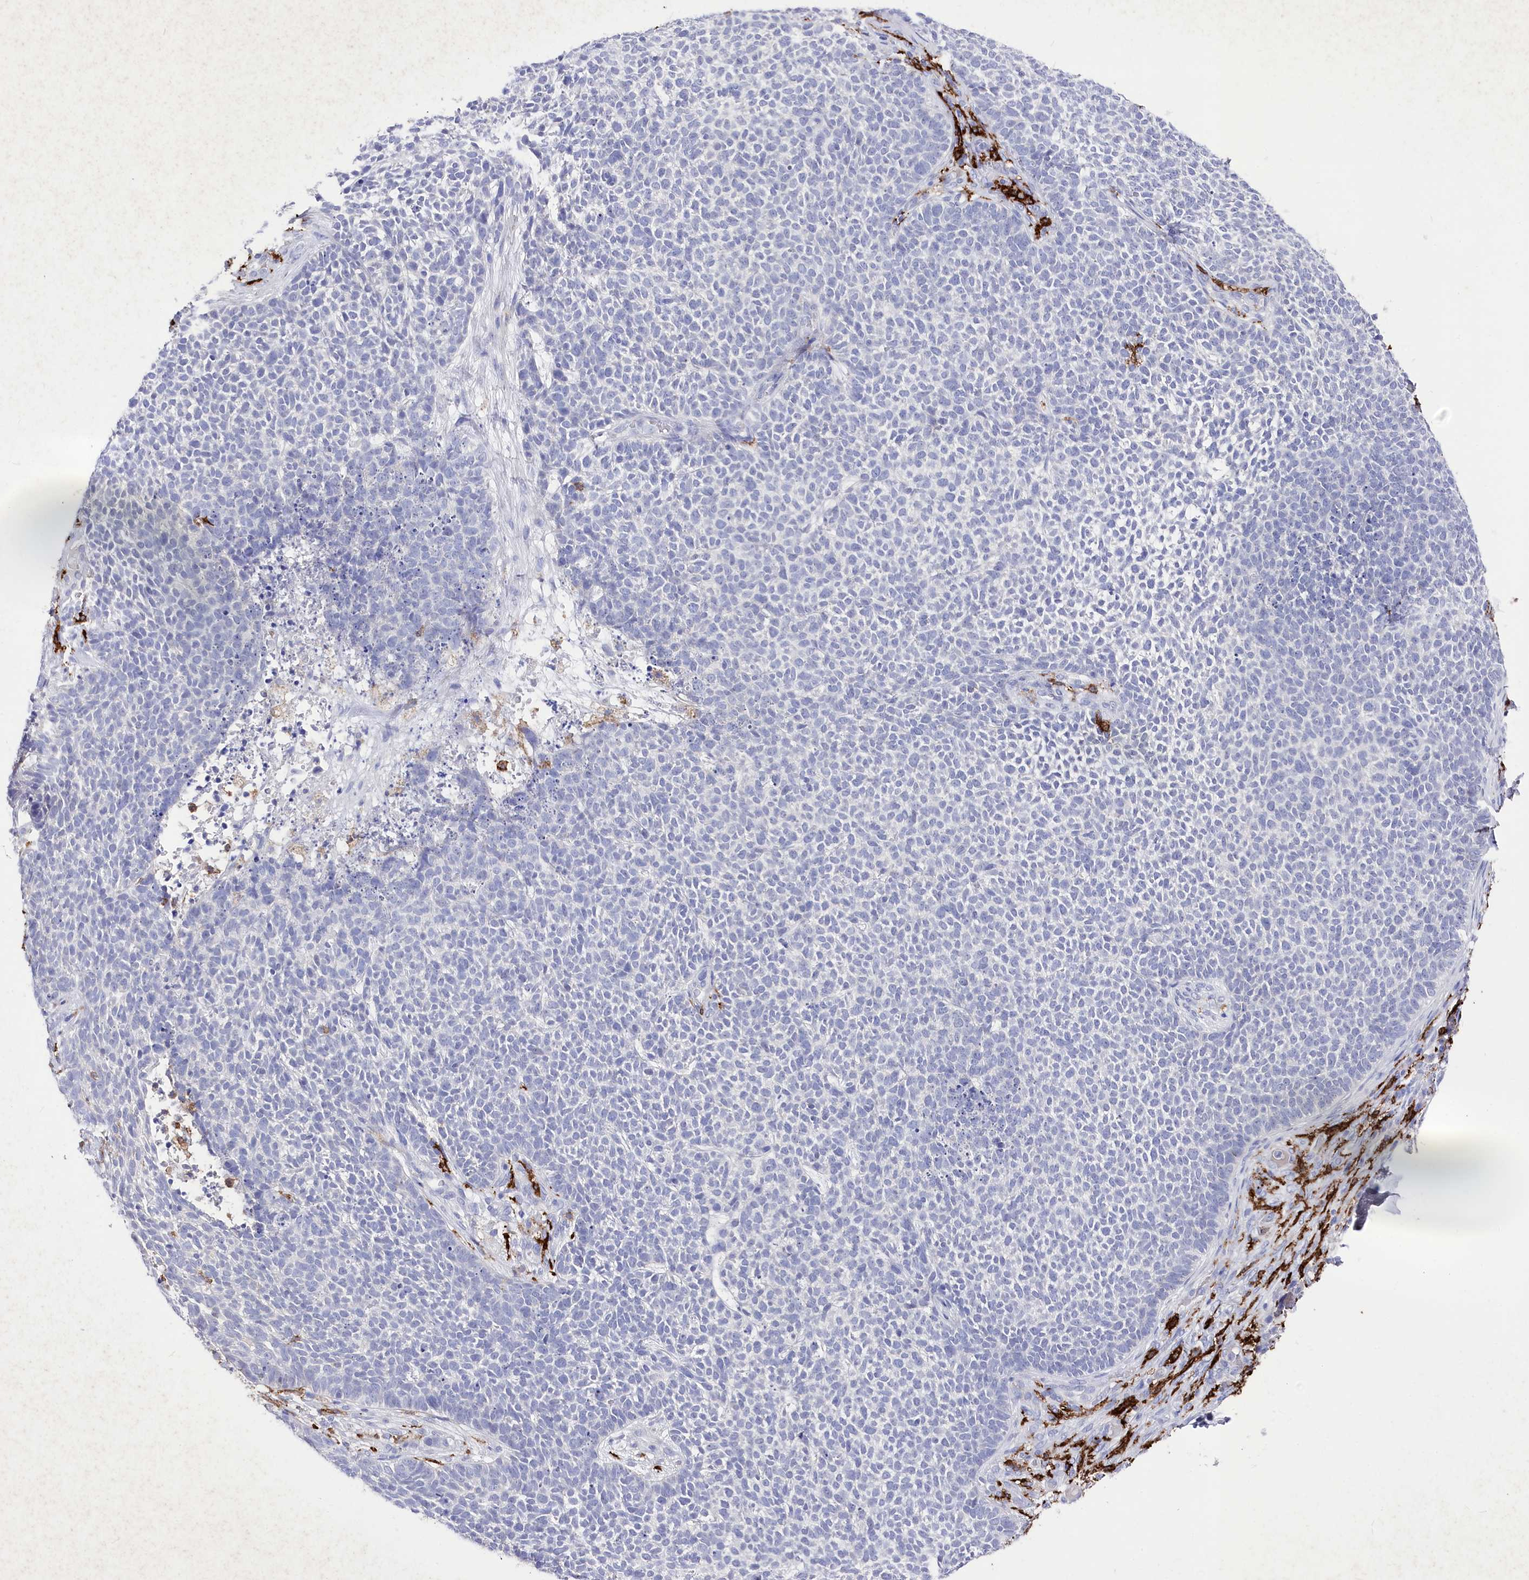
{"staining": {"intensity": "negative", "quantity": "none", "location": "none"}, "tissue": "skin cancer", "cell_type": "Tumor cells", "image_type": "cancer", "snomed": [{"axis": "morphology", "description": "Basal cell carcinoma"}, {"axis": "topography", "description": "Skin"}], "caption": "Image shows no significant protein positivity in tumor cells of skin cancer. Nuclei are stained in blue.", "gene": "CLEC4M", "patient": {"sex": "female", "age": 84}}